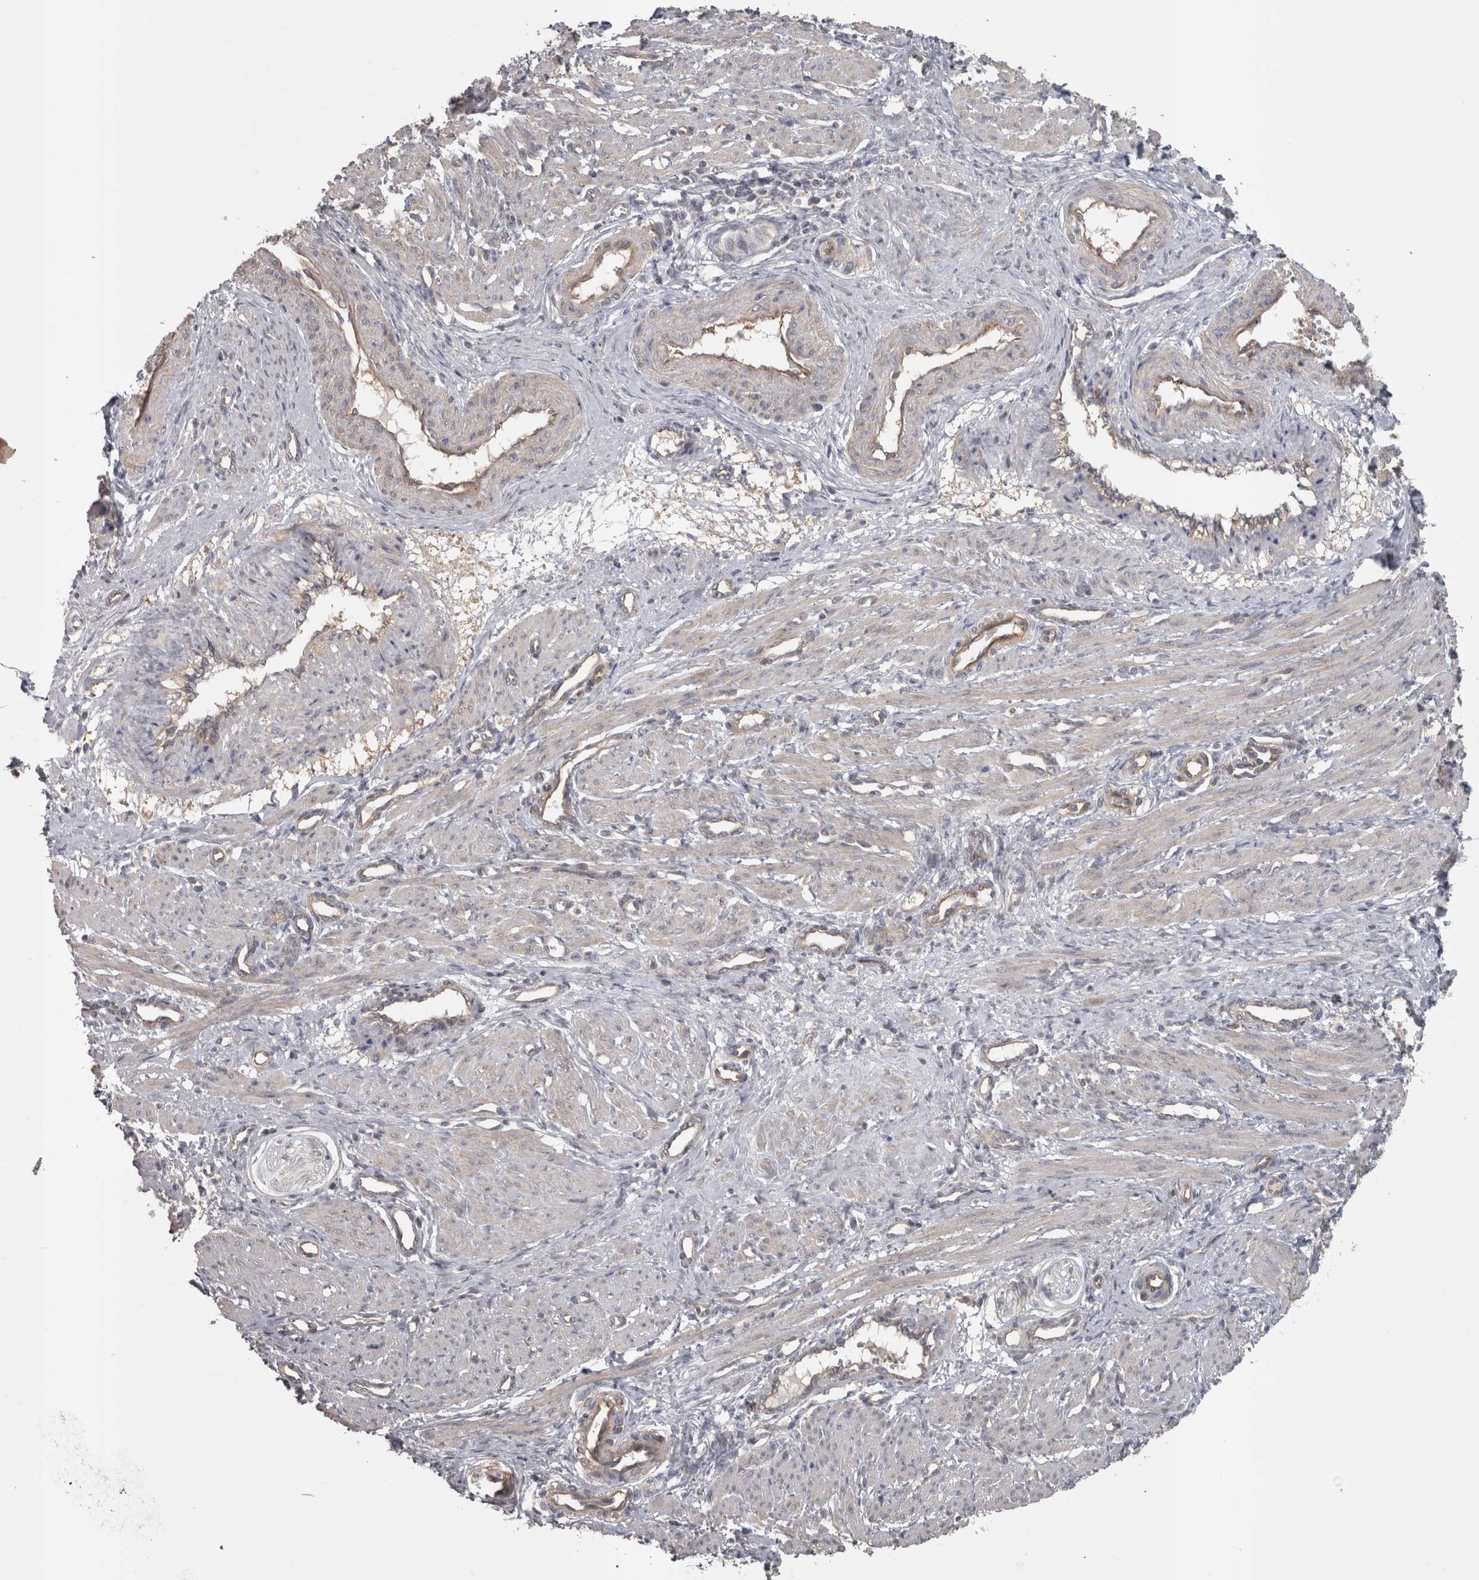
{"staining": {"intensity": "weak", "quantity": "<25%", "location": "cytoplasmic/membranous"}, "tissue": "smooth muscle", "cell_type": "Smooth muscle cells", "image_type": "normal", "snomed": [{"axis": "morphology", "description": "Normal tissue, NOS"}, {"axis": "topography", "description": "Endometrium"}], "caption": "This is a photomicrograph of immunohistochemistry (IHC) staining of unremarkable smooth muscle, which shows no positivity in smooth muscle cells.", "gene": "SLCO5A1", "patient": {"sex": "female", "age": 33}}